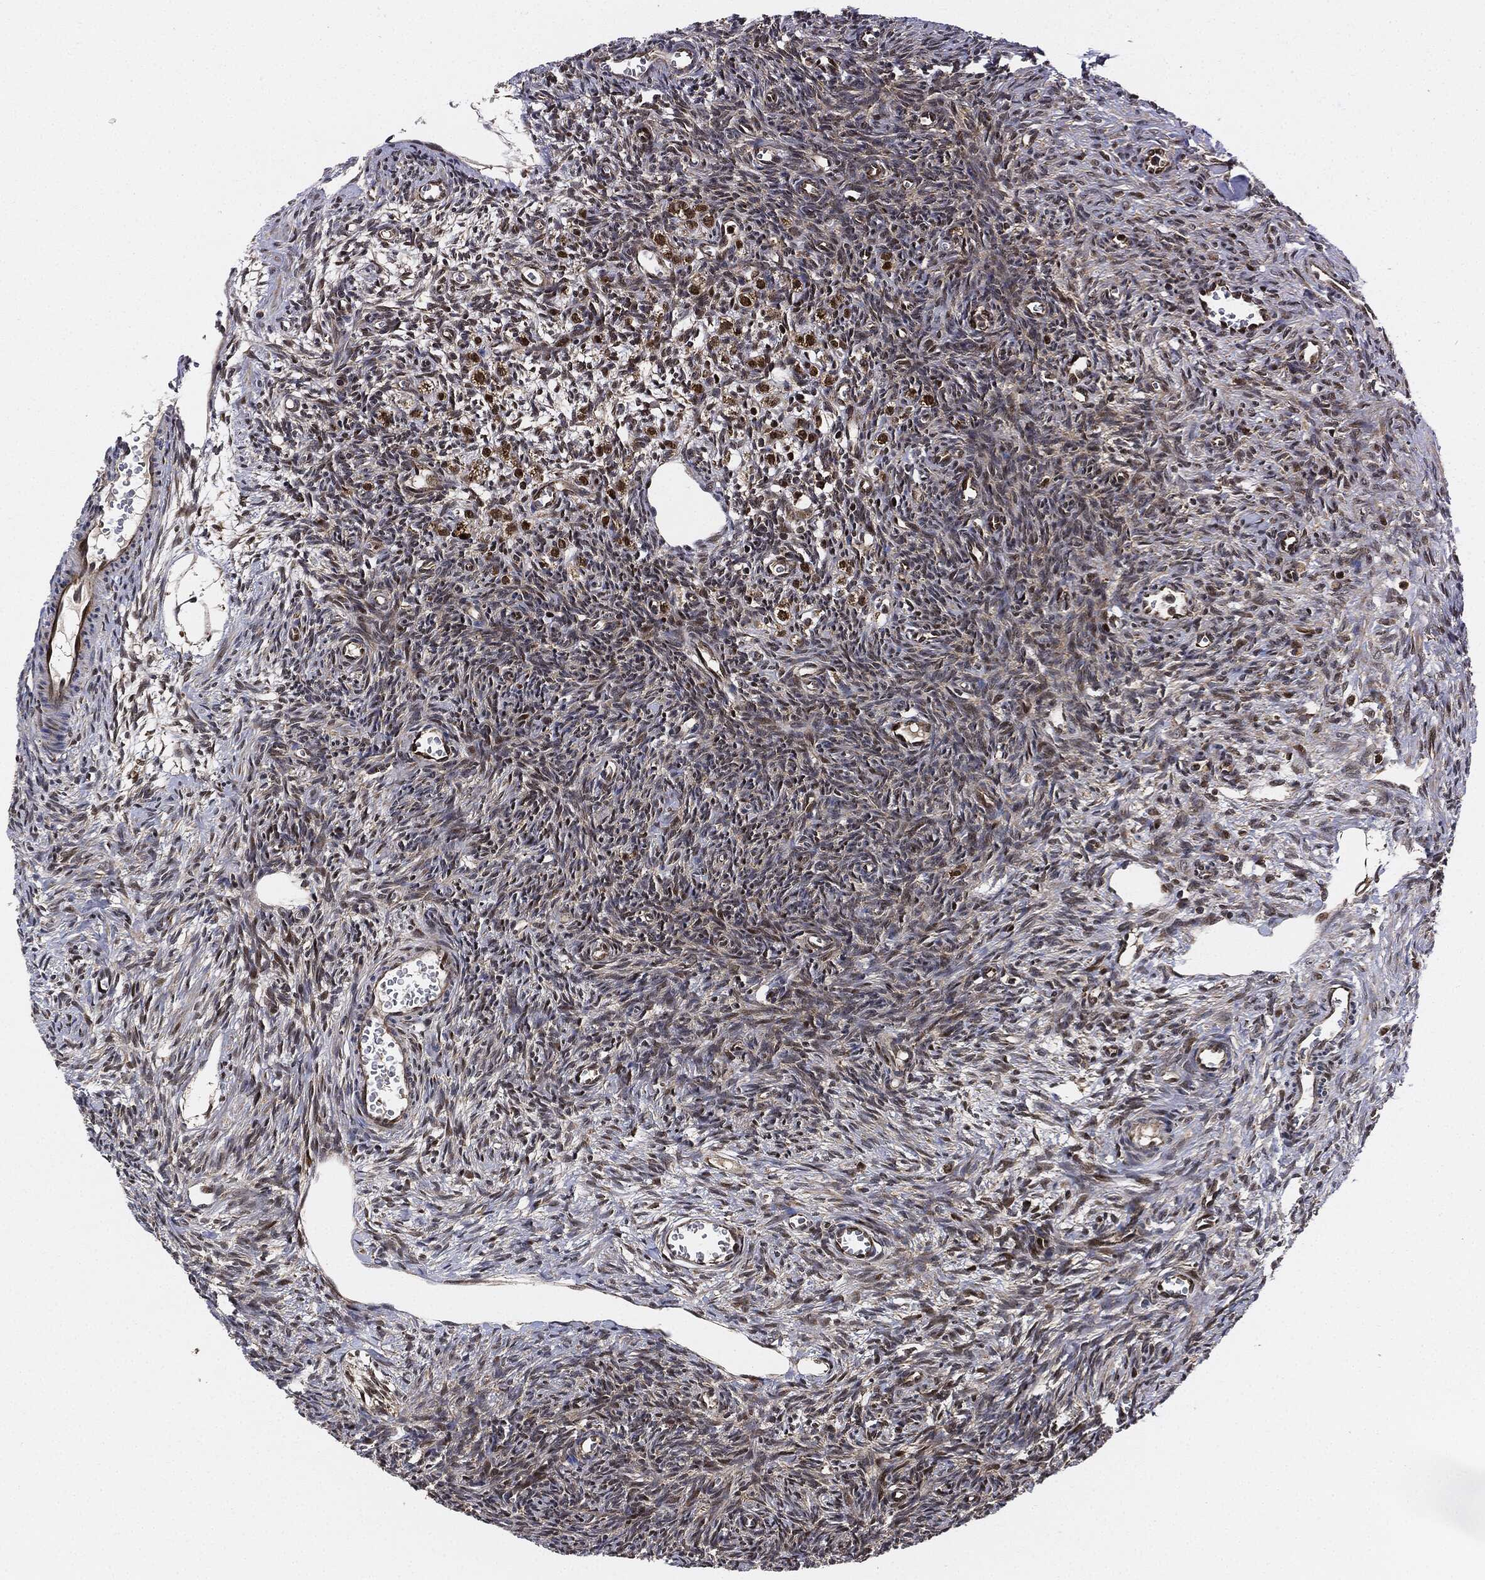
{"staining": {"intensity": "weak", "quantity": "25%-75%", "location": "cytoplasmic/membranous"}, "tissue": "ovary", "cell_type": "Follicle cells", "image_type": "normal", "snomed": [{"axis": "morphology", "description": "Normal tissue, NOS"}, {"axis": "topography", "description": "Ovary"}], "caption": "Immunohistochemical staining of unremarkable human ovary demonstrates low levels of weak cytoplasmic/membranous expression in approximately 25%-75% of follicle cells. (DAB IHC, brown staining for protein, blue staining for nuclei).", "gene": "RNASEL", "patient": {"sex": "female", "age": 27}}